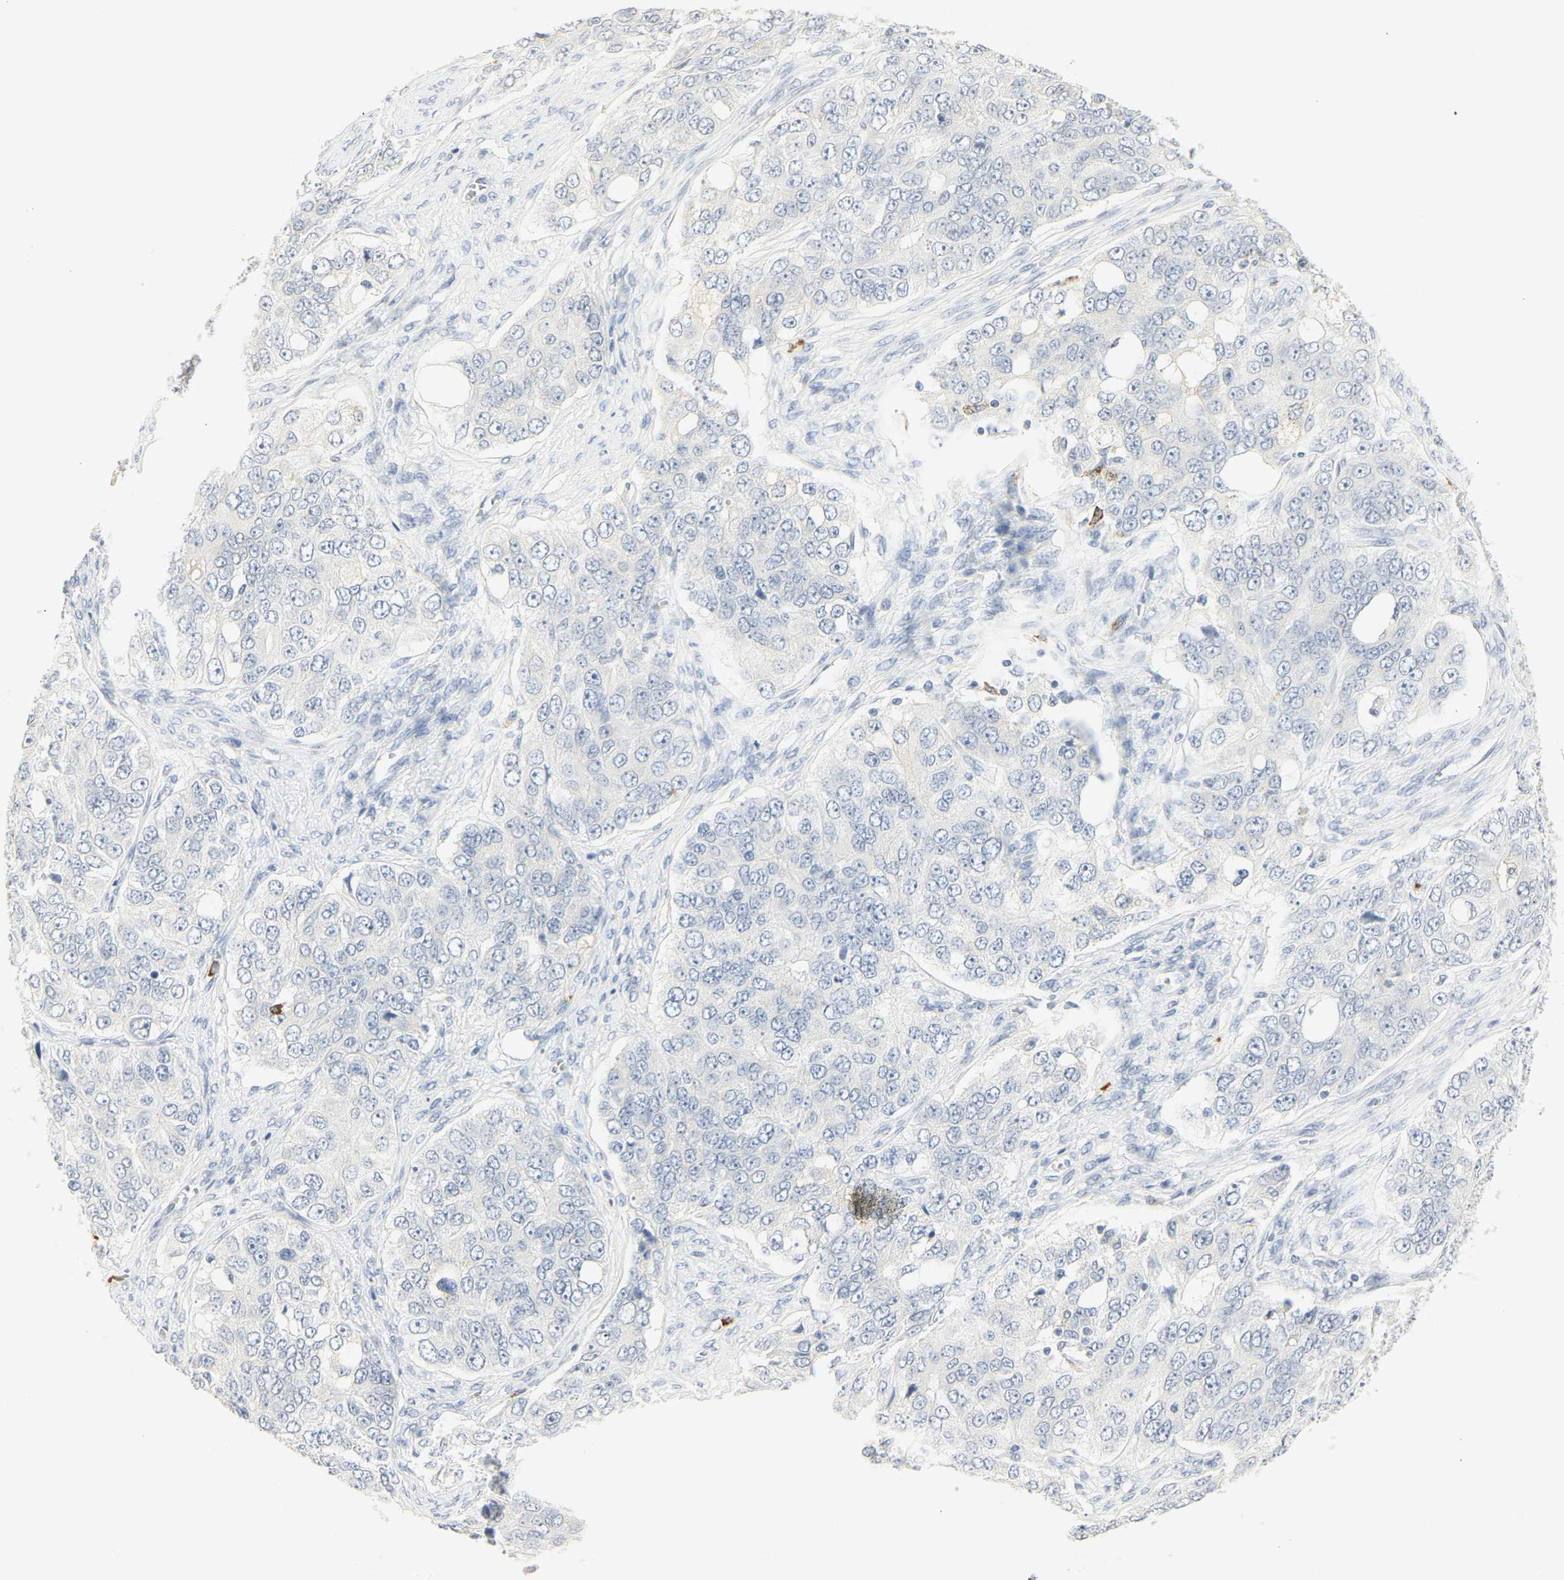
{"staining": {"intensity": "negative", "quantity": "none", "location": "none"}, "tissue": "ovarian cancer", "cell_type": "Tumor cells", "image_type": "cancer", "snomed": [{"axis": "morphology", "description": "Carcinoma, endometroid"}, {"axis": "topography", "description": "Ovary"}], "caption": "Ovarian endometroid carcinoma was stained to show a protein in brown. There is no significant expression in tumor cells.", "gene": "MPO", "patient": {"sex": "female", "age": 51}}